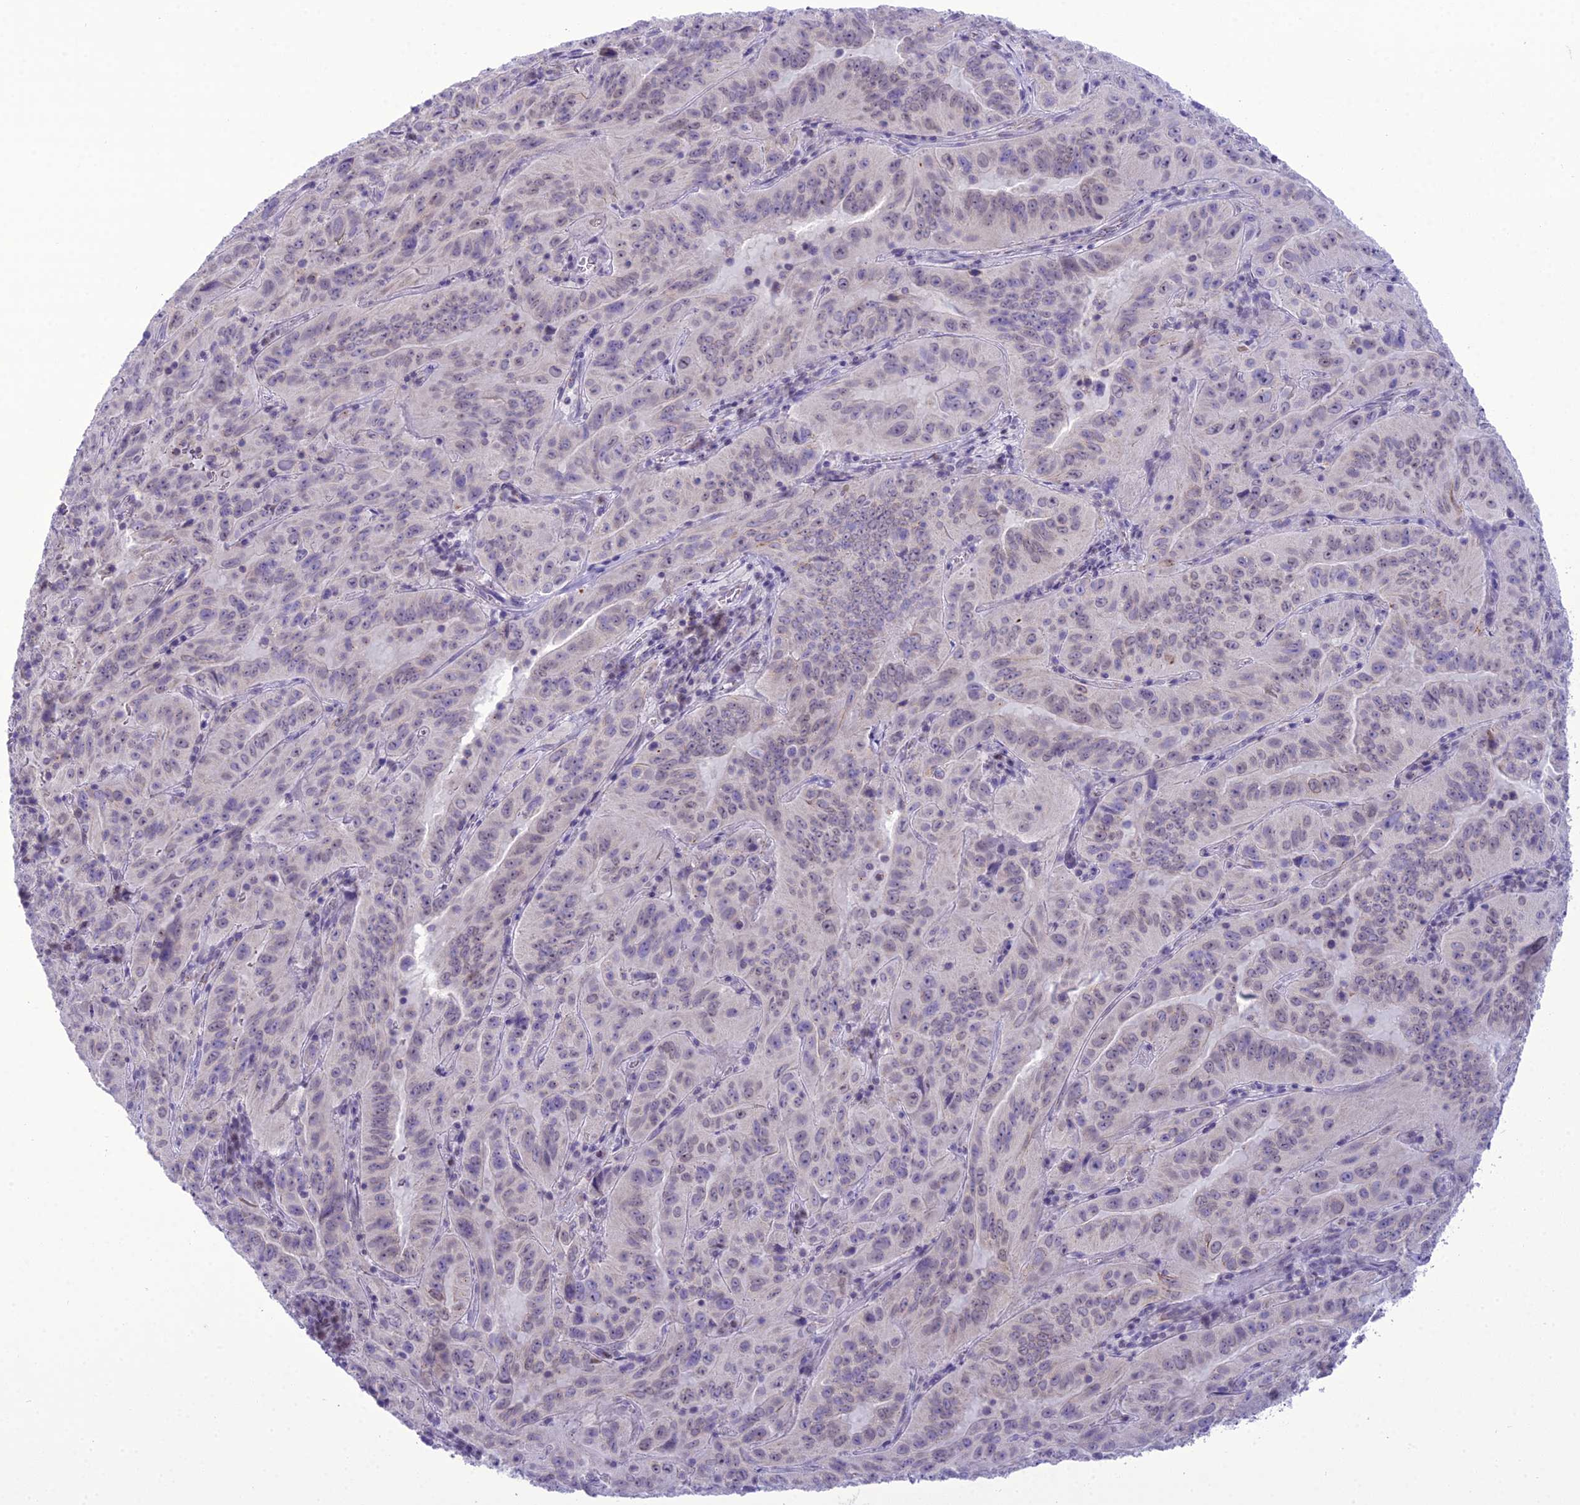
{"staining": {"intensity": "negative", "quantity": "none", "location": "none"}, "tissue": "pancreatic cancer", "cell_type": "Tumor cells", "image_type": "cancer", "snomed": [{"axis": "morphology", "description": "Adenocarcinoma, NOS"}, {"axis": "topography", "description": "Pancreas"}], "caption": "The micrograph demonstrates no staining of tumor cells in pancreatic cancer.", "gene": "B9D2", "patient": {"sex": "male", "age": 63}}